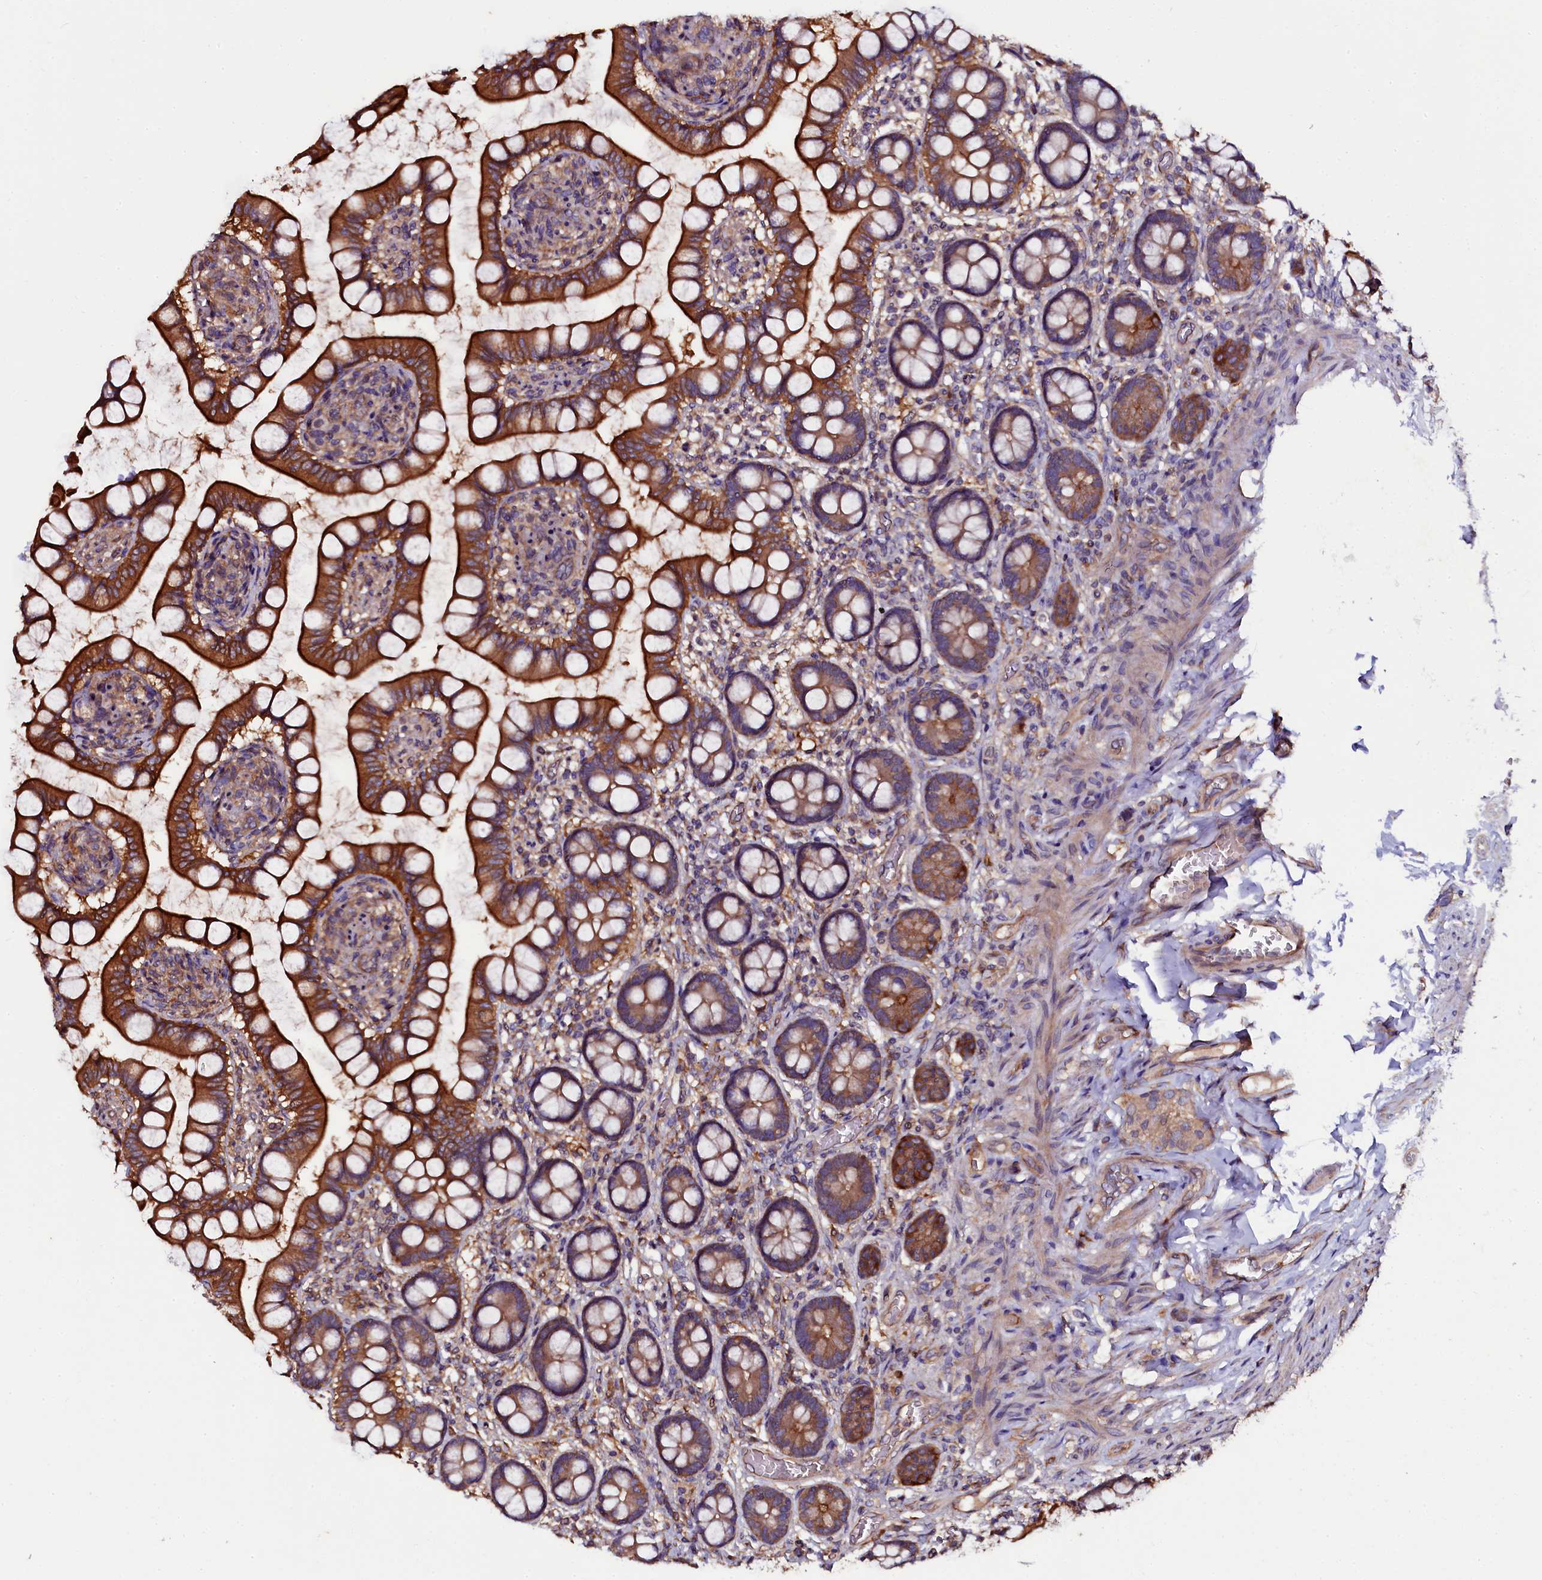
{"staining": {"intensity": "strong", "quantity": ">75%", "location": "cytoplasmic/membranous"}, "tissue": "small intestine", "cell_type": "Glandular cells", "image_type": "normal", "snomed": [{"axis": "morphology", "description": "Normal tissue, NOS"}, {"axis": "topography", "description": "Small intestine"}], "caption": "This is a micrograph of immunohistochemistry staining of normal small intestine, which shows strong positivity in the cytoplasmic/membranous of glandular cells.", "gene": "APPL2", "patient": {"sex": "male", "age": 52}}